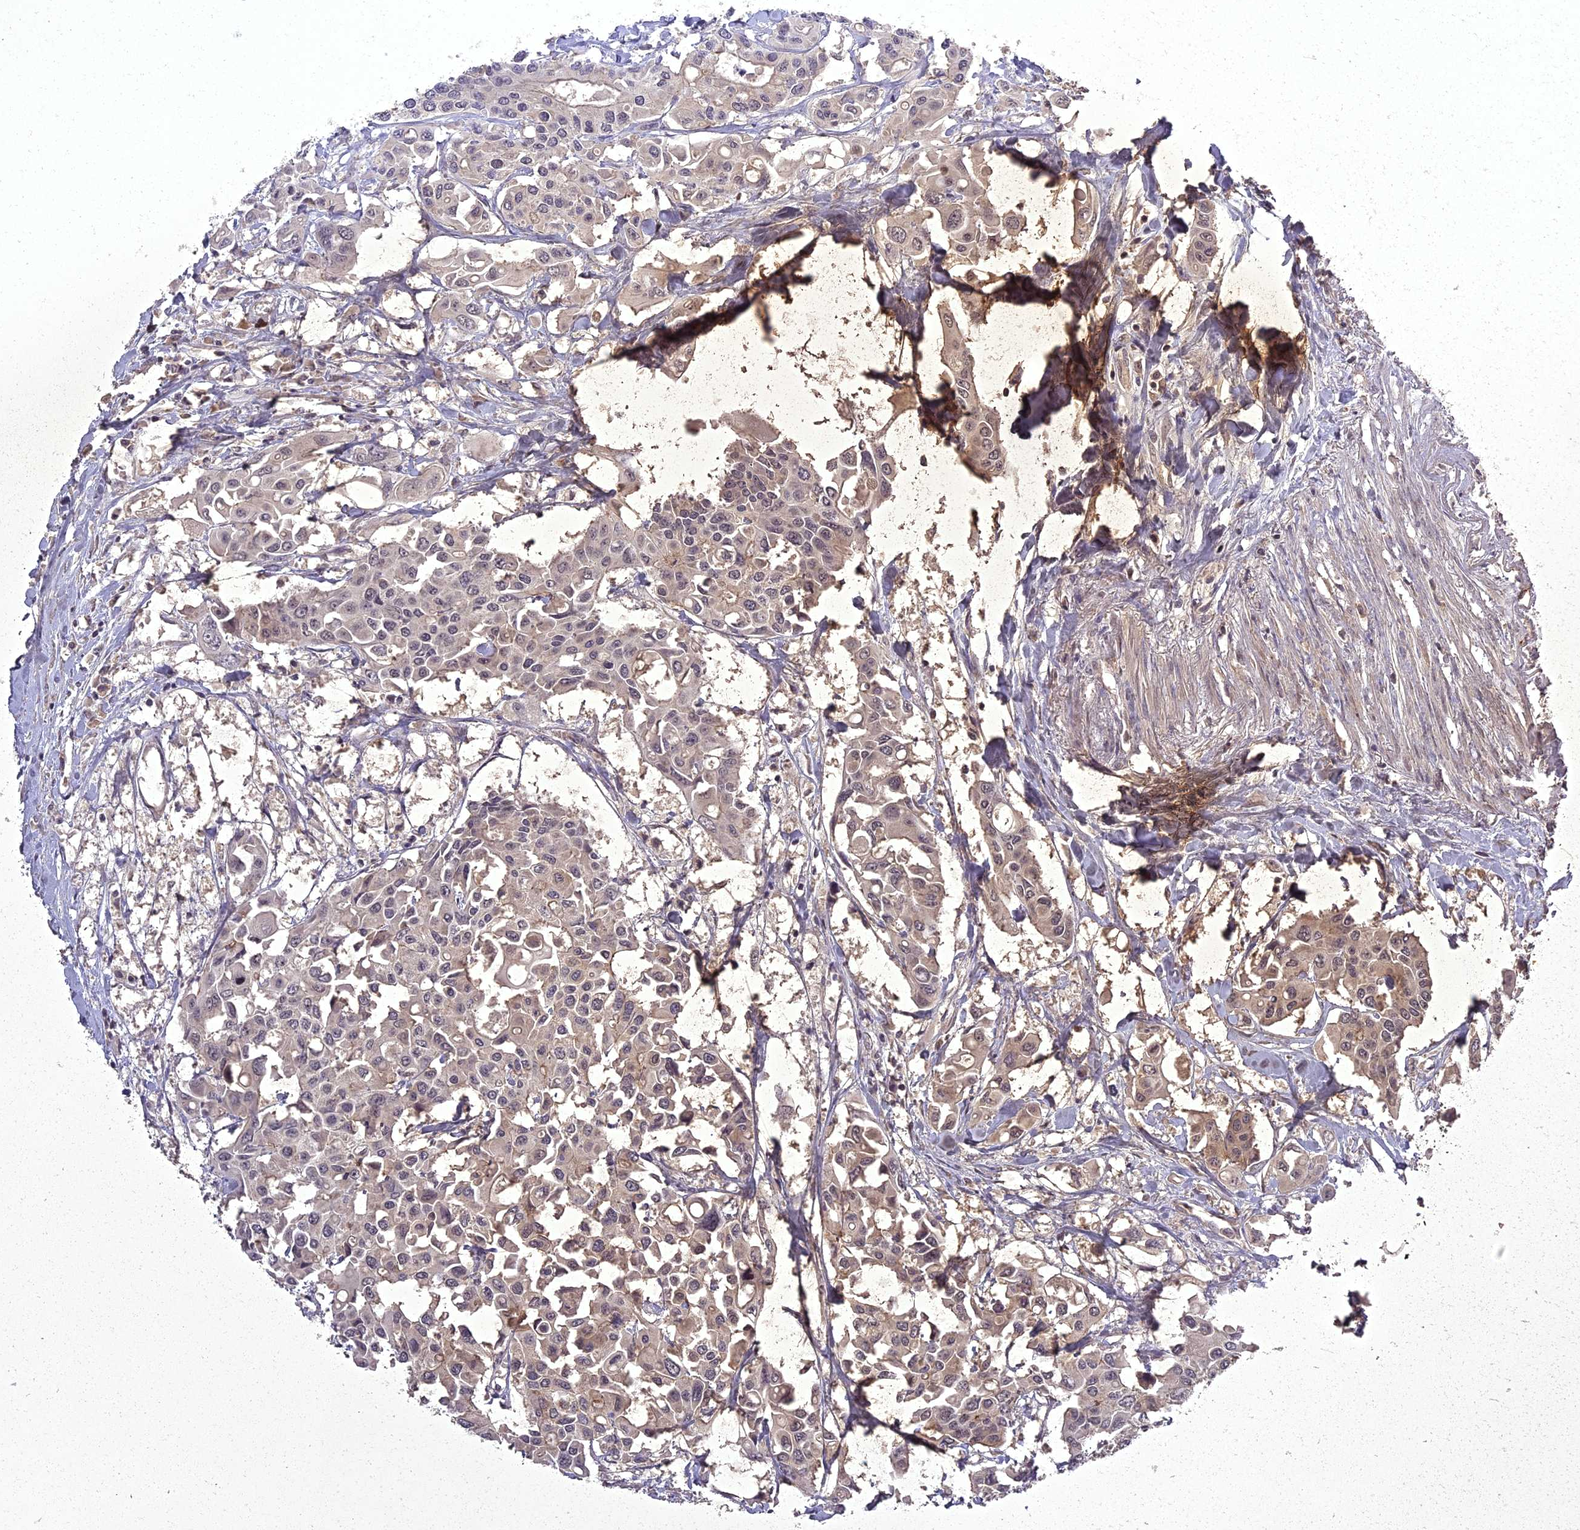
{"staining": {"intensity": "moderate", "quantity": "<25%", "location": "cytoplasmic/membranous,nuclear"}, "tissue": "colorectal cancer", "cell_type": "Tumor cells", "image_type": "cancer", "snomed": [{"axis": "morphology", "description": "Adenocarcinoma, NOS"}, {"axis": "topography", "description": "Colon"}], "caption": "Moderate cytoplasmic/membranous and nuclear staining for a protein is present in approximately <25% of tumor cells of colorectal cancer using immunohistochemistry (IHC).", "gene": "ING5", "patient": {"sex": "male", "age": 77}}